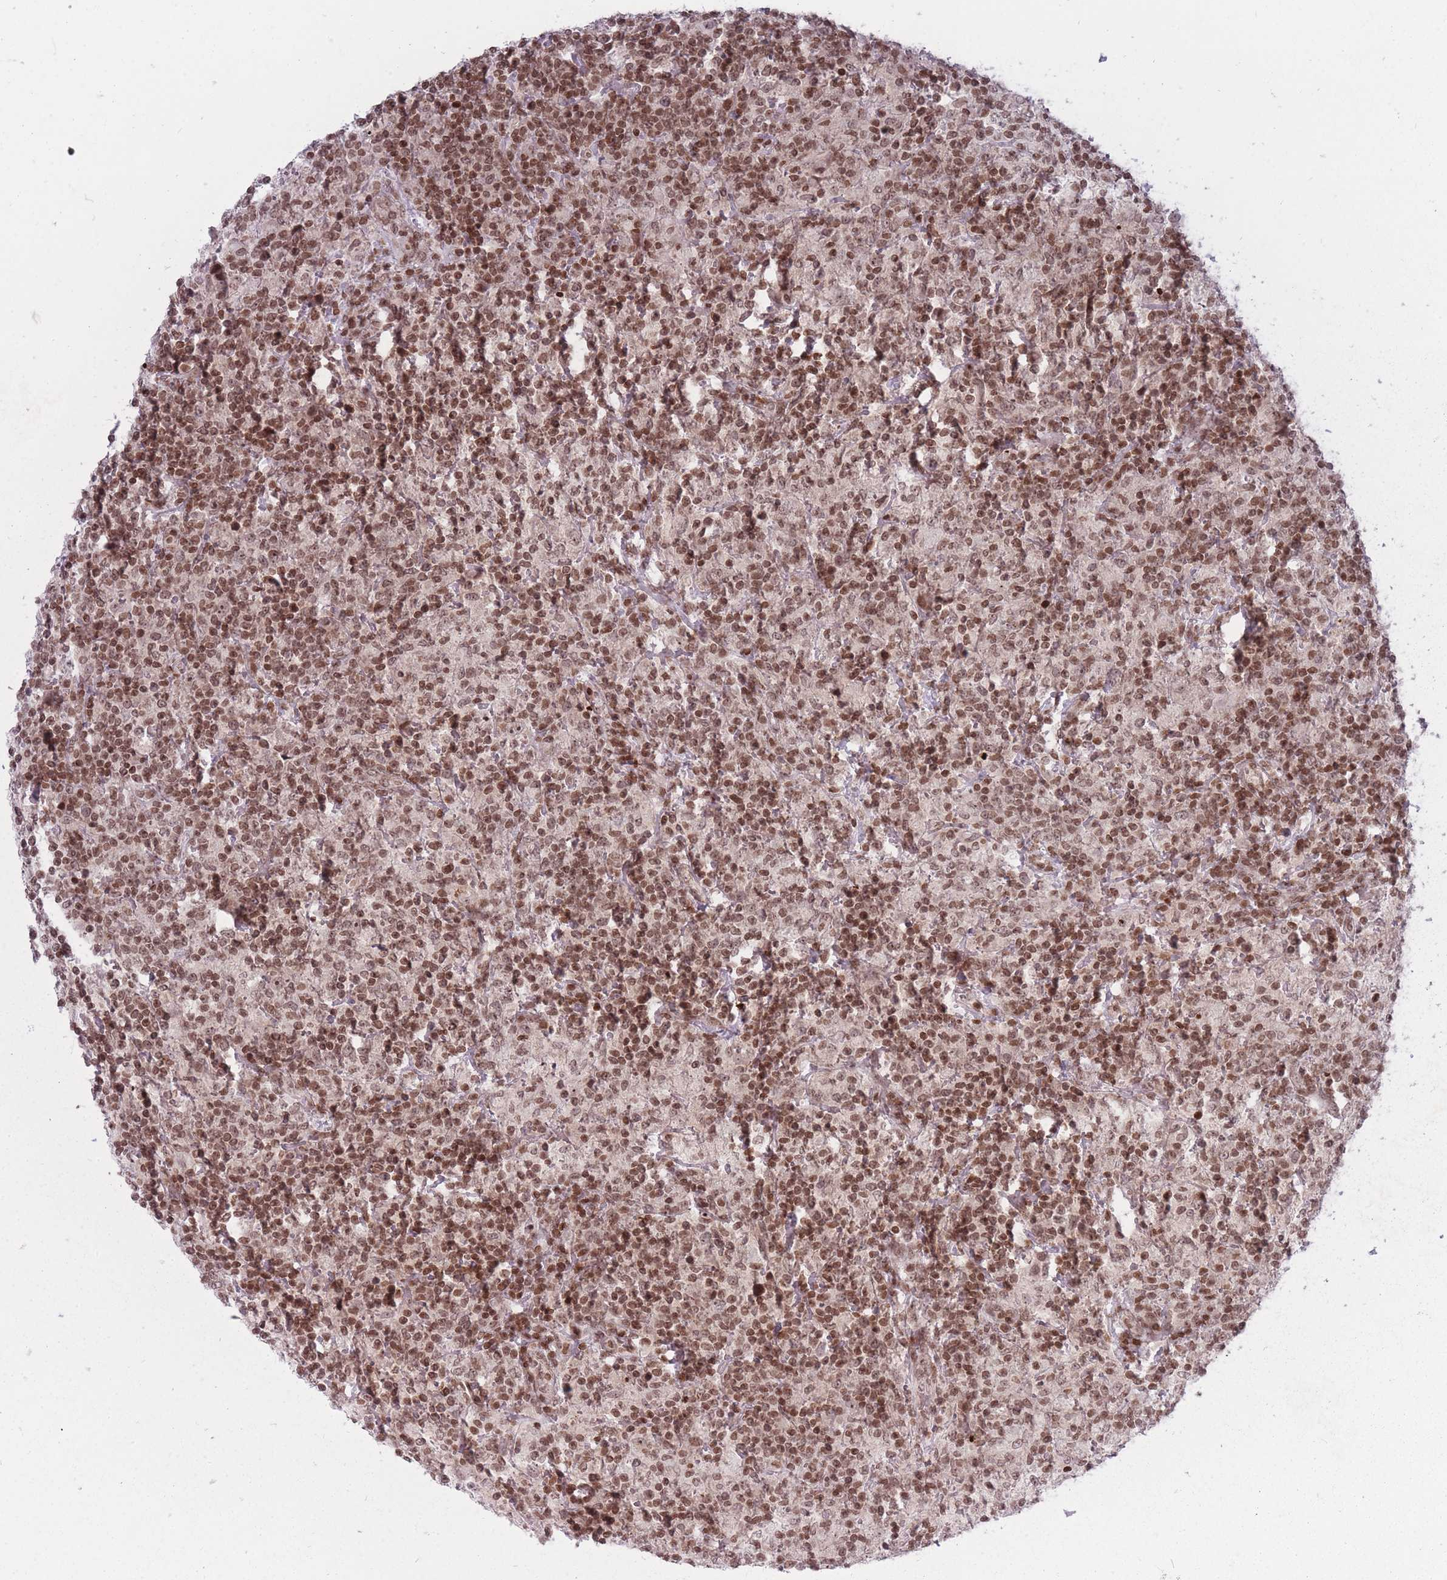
{"staining": {"intensity": "weak", "quantity": ">75%", "location": "nuclear"}, "tissue": "lymphoma", "cell_type": "Tumor cells", "image_type": "cancer", "snomed": [{"axis": "morphology", "description": "Hodgkin's disease, NOS"}, {"axis": "topography", "description": "Lymph node"}], "caption": "An image of human Hodgkin's disease stained for a protein exhibits weak nuclear brown staining in tumor cells.", "gene": "TMC6", "patient": {"sex": "male", "age": 70}}